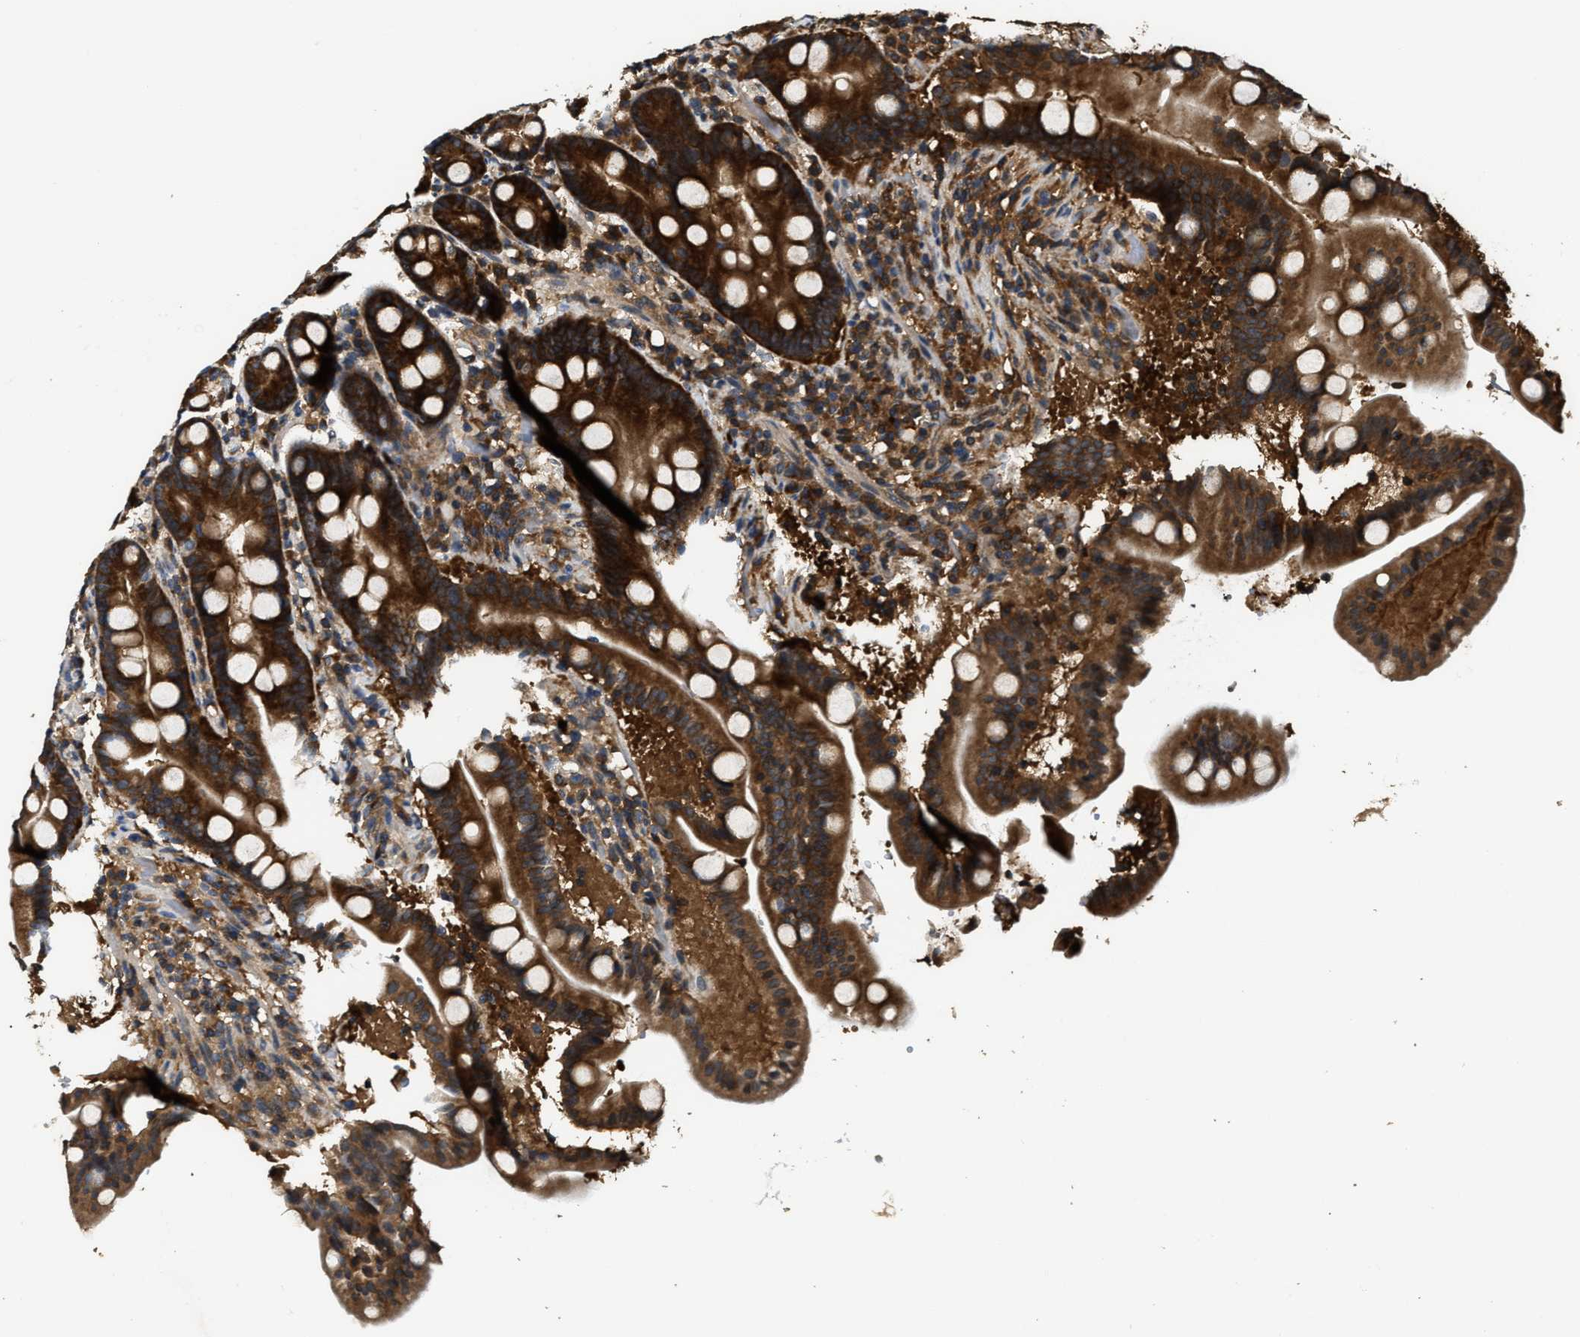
{"staining": {"intensity": "strong", "quantity": ">75%", "location": "cytoplasmic/membranous"}, "tissue": "duodenum", "cell_type": "Glandular cells", "image_type": "normal", "snomed": [{"axis": "morphology", "description": "Normal tissue, NOS"}, {"axis": "topography", "description": "Duodenum"}], "caption": "Glandular cells reveal high levels of strong cytoplasmic/membranous expression in about >75% of cells in unremarkable duodenum.", "gene": "DNAJC2", "patient": {"sex": "male", "age": 54}}